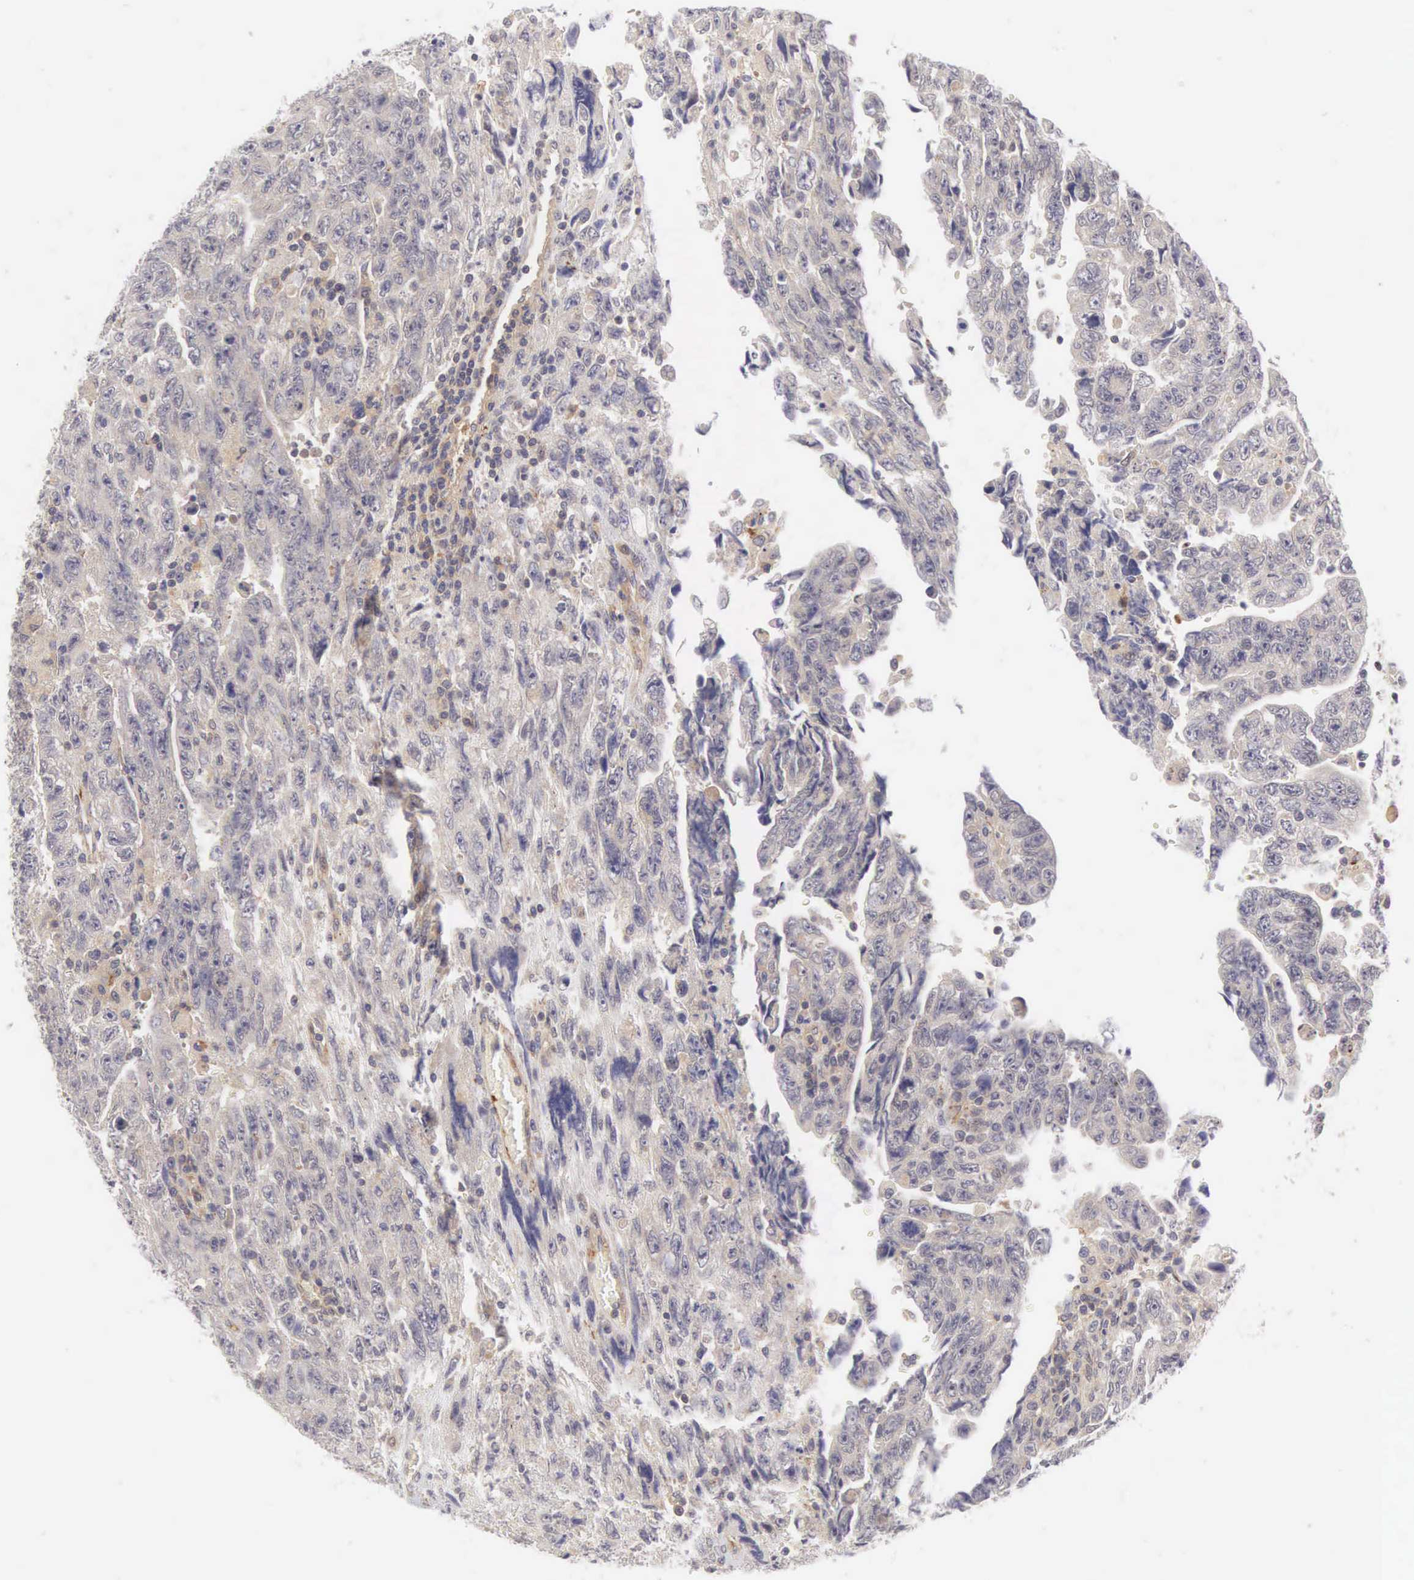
{"staining": {"intensity": "weak", "quantity": "25%-75%", "location": "cytoplasmic/membranous"}, "tissue": "testis cancer", "cell_type": "Tumor cells", "image_type": "cancer", "snomed": [{"axis": "morphology", "description": "Carcinoma, Embryonal, NOS"}, {"axis": "topography", "description": "Testis"}], "caption": "DAB immunohistochemical staining of embryonal carcinoma (testis) demonstrates weak cytoplasmic/membranous protein positivity in approximately 25%-75% of tumor cells.", "gene": "CD1A", "patient": {"sex": "male", "age": 28}}